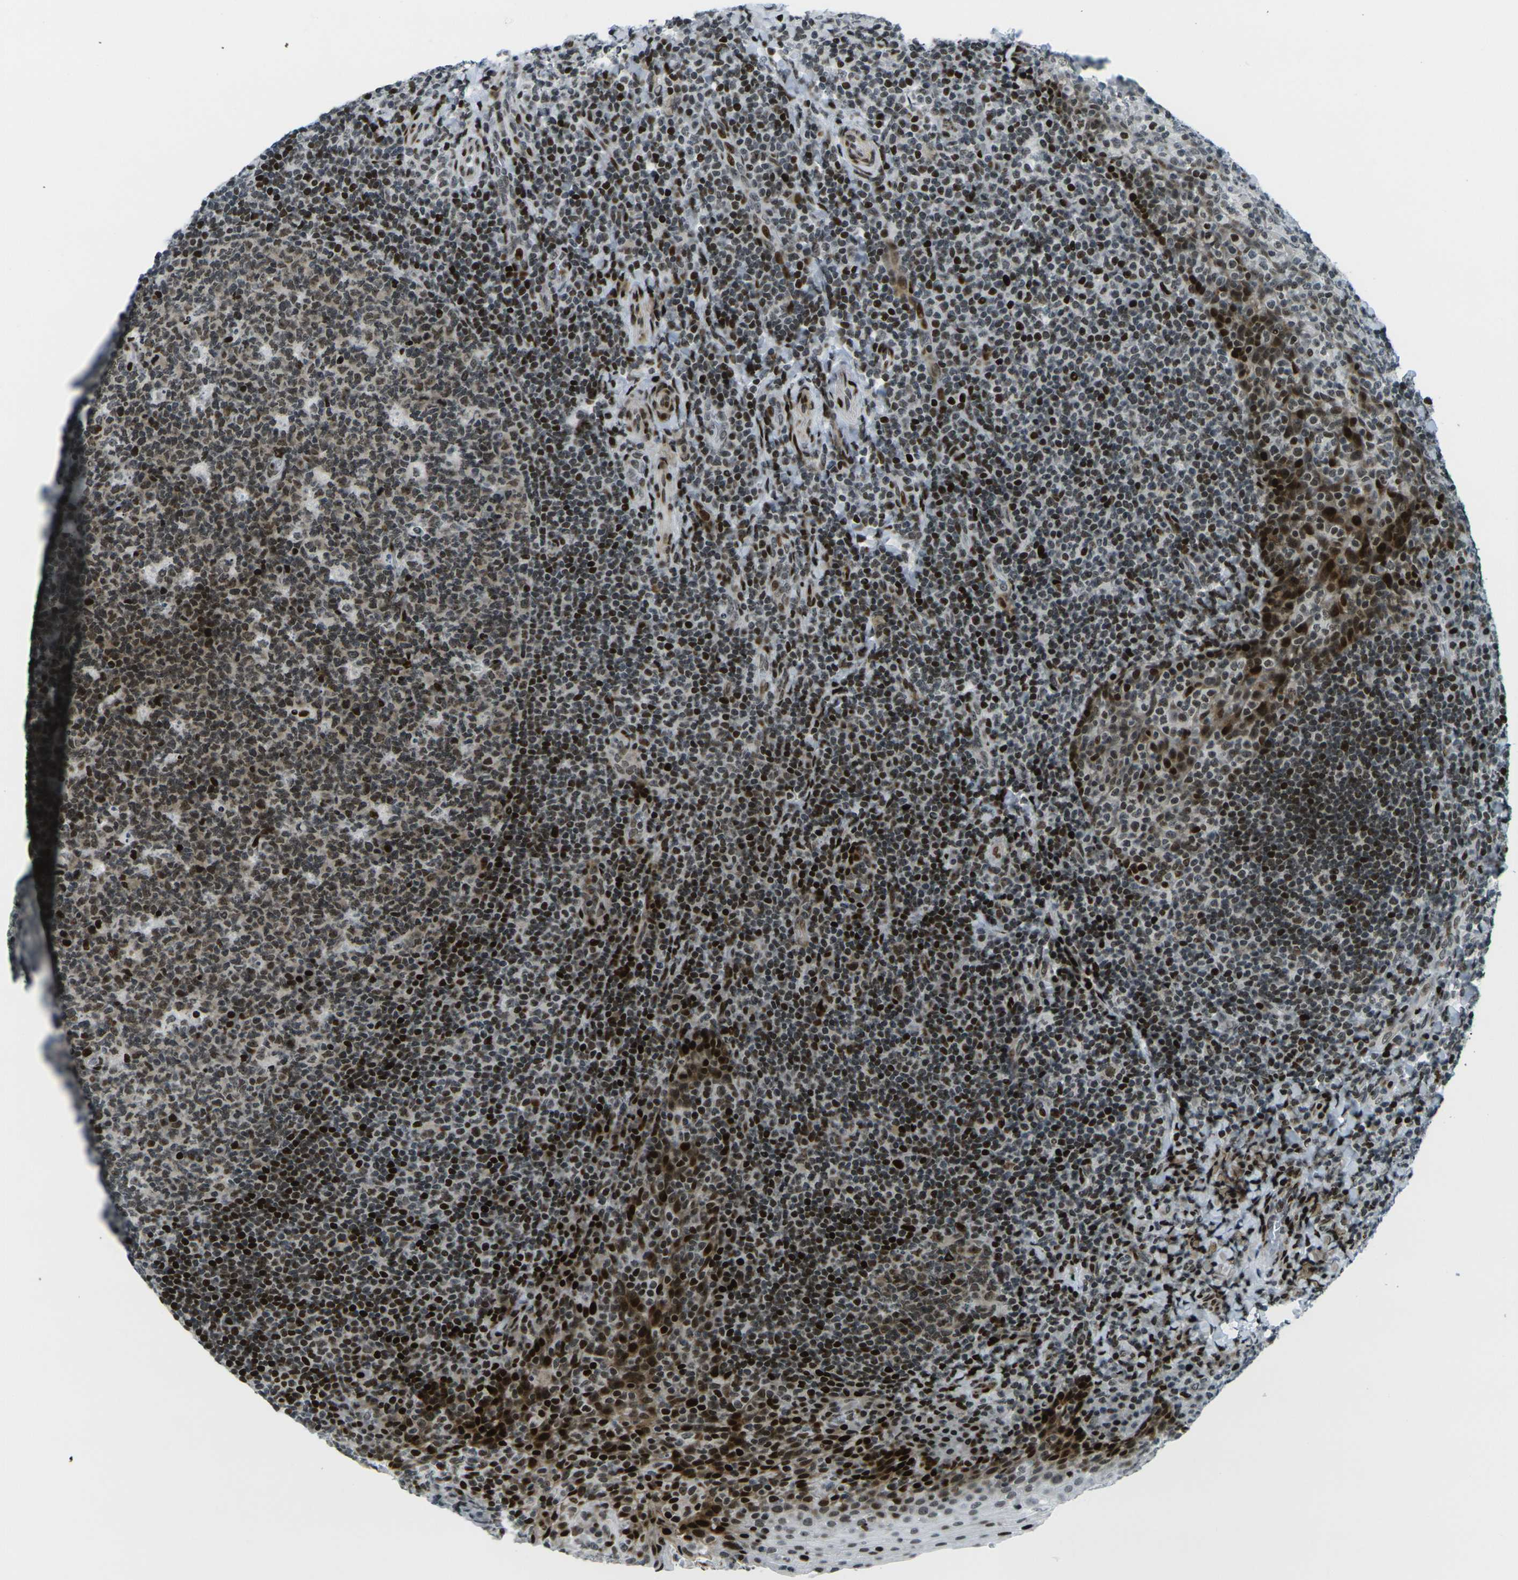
{"staining": {"intensity": "moderate", "quantity": ">75%", "location": "nuclear"}, "tissue": "tonsil", "cell_type": "Germinal center cells", "image_type": "normal", "snomed": [{"axis": "morphology", "description": "Normal tissue, NOS"}, {"axis": "topography", "description": "Tonsil"}], "caption": "Immunohistochemical staining of normal human tonsil shows medium levels of moderate nuclear positivity in approximately >75% of germinal center cells. Immunohistochemistry (ihc) stains the protein of interest in brown and the nuclei are stained blue.", "gene": "H3", "patient": {"sex": "male", "age": 17}}